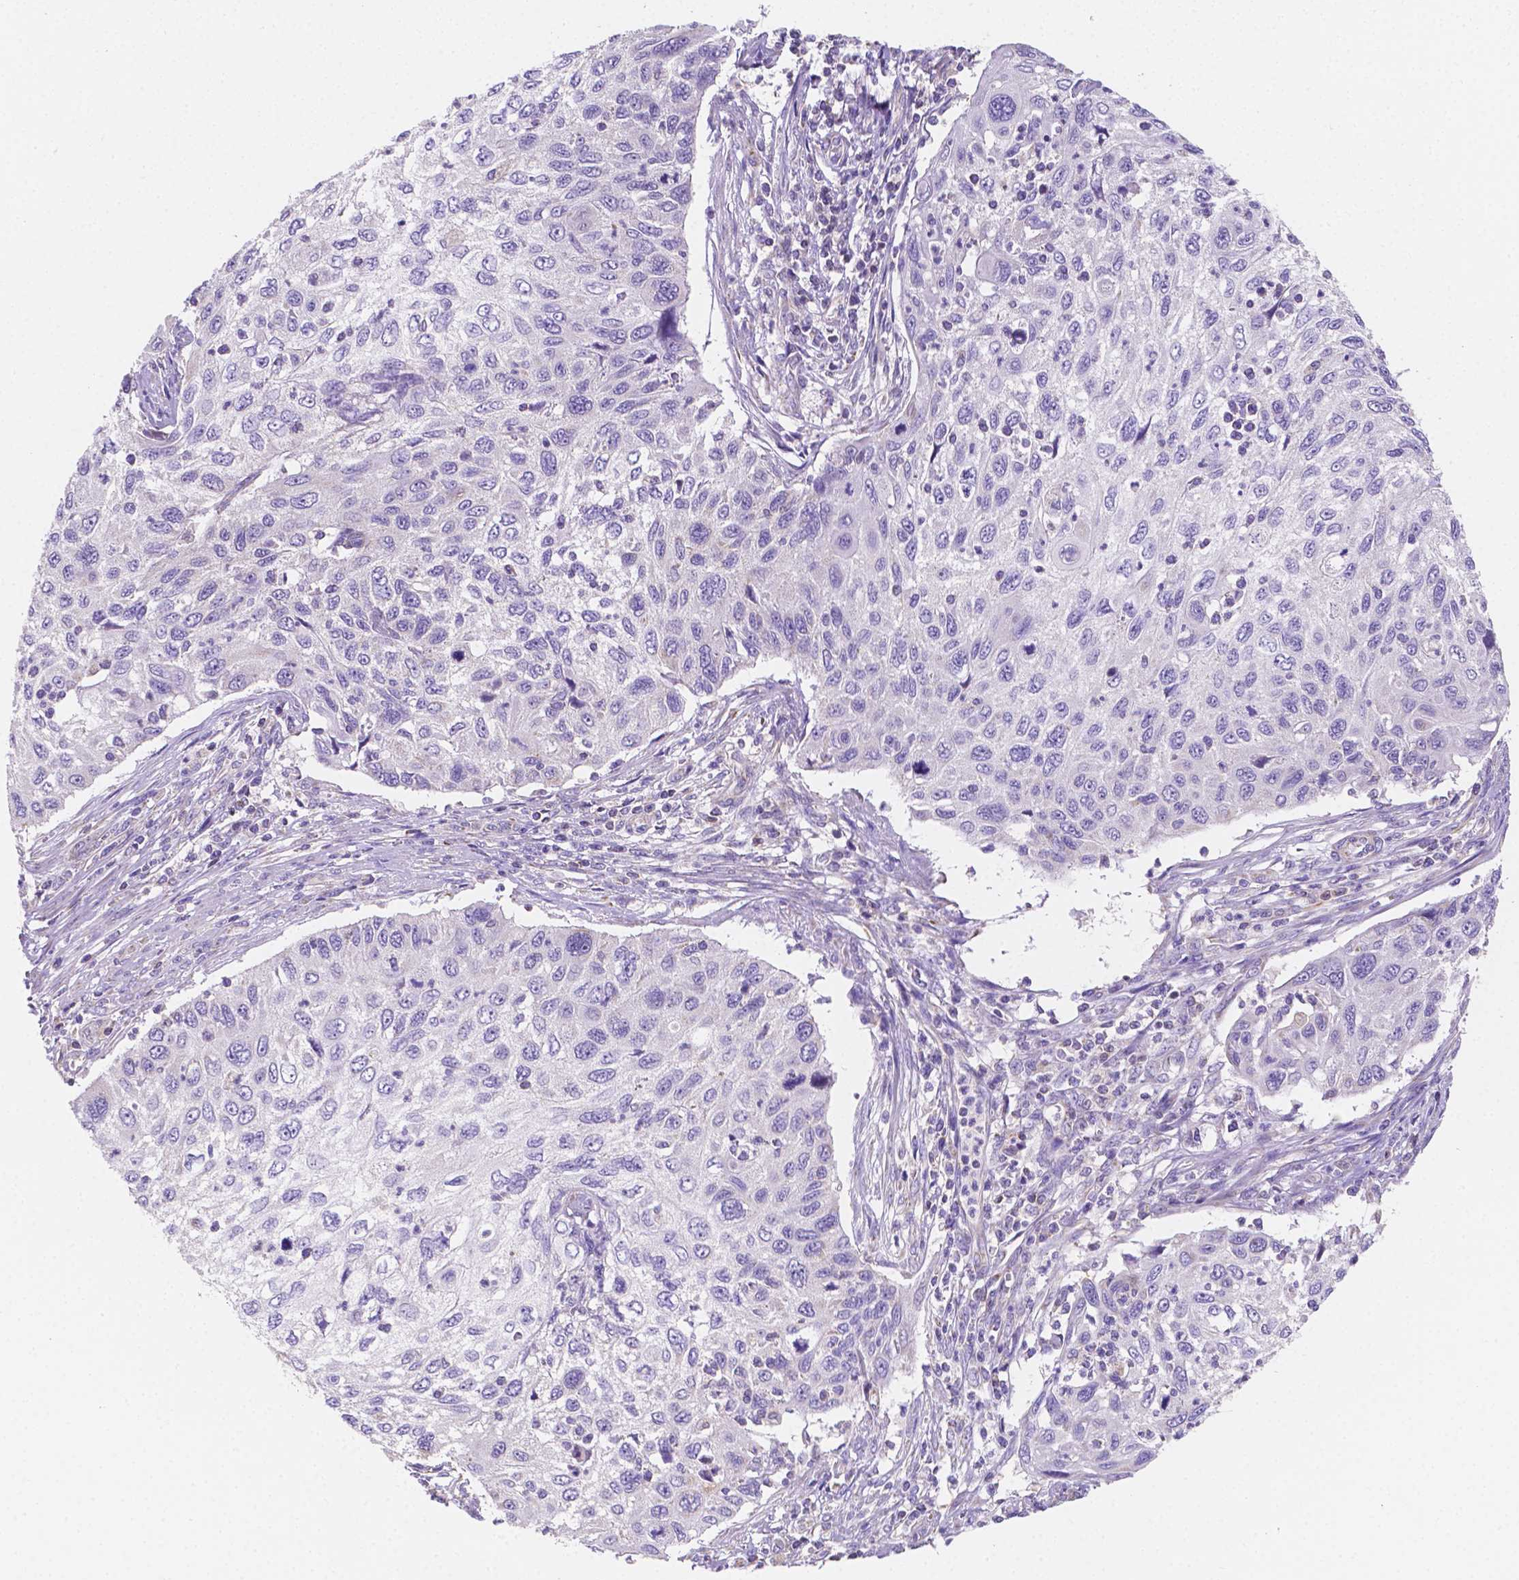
{"staining": {"intensity": "negative", "quantity": "none", "location": "none"}, "tissue": "cervical cancer", "cell_type": "Tumor cells", "image_type": "cancer", "snomed": [{"axis": "morphology", "description": "Squamous cell carcinoma, NOS"}, {"axis": "topography", "description": "Cervix"}], "caption": "Cervical cancer (squamous cell carcinoma) was stained to show a protein in brown. There is no significant expression in tumor cells.", "gene": "SGTB", "patient": {"sex": "female", "age": 70}}